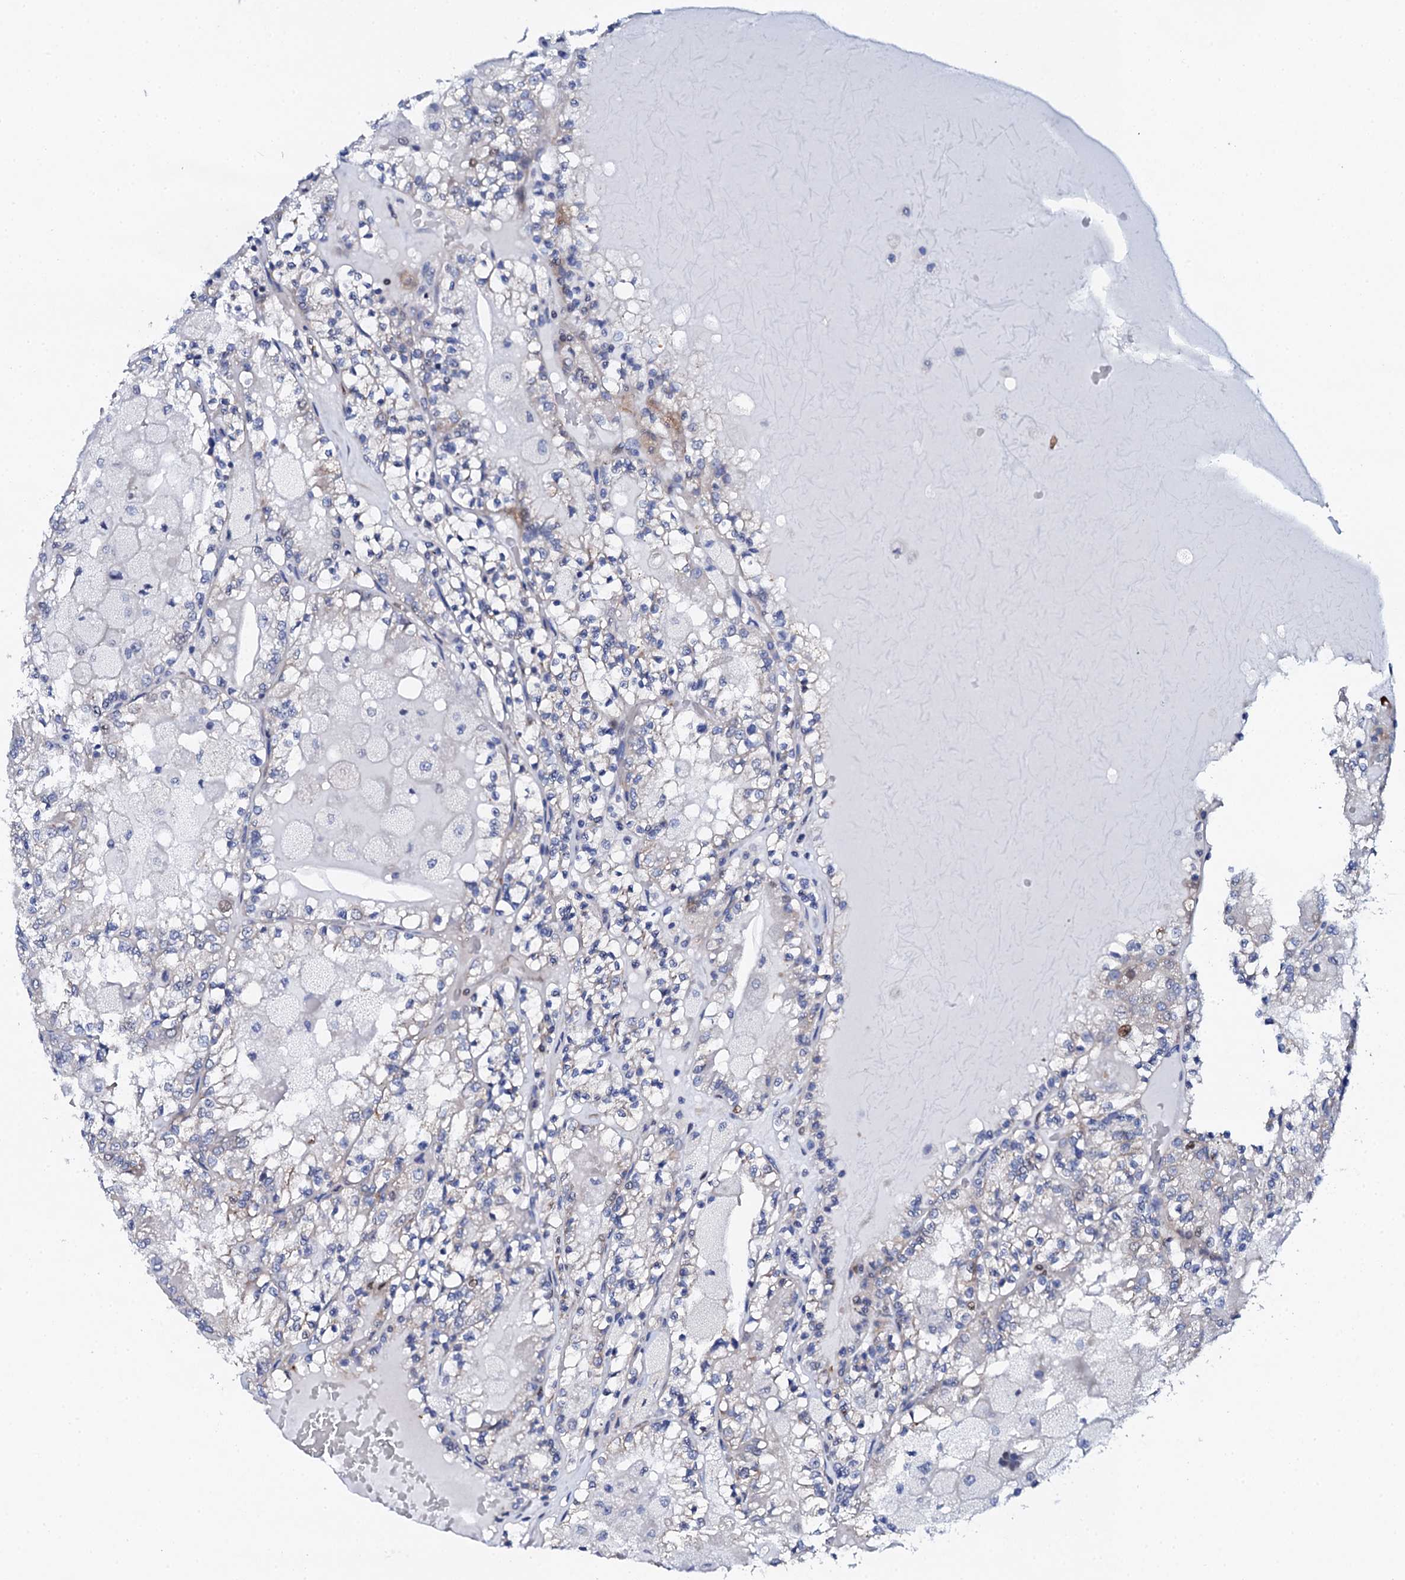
{"staining": {"intensity": "weak", "quantity": "<25%", "location": "nuclear"}, "tissue": "renal cancer", "cell_type": "Tumor cells", "image_type": "cancer", "snomed": [{"axis": "morphology", "description": "Adenocarcinoma, NOS"}, {"axis": "topography", "description": "Kidney"}], "caption": "Renal cancer (adenocarcinoma) stained for a protein using IHC exhibits no staining tumor cells.", "gene": "NUDT13", "patient": {"sex": "female", "age": 56}}